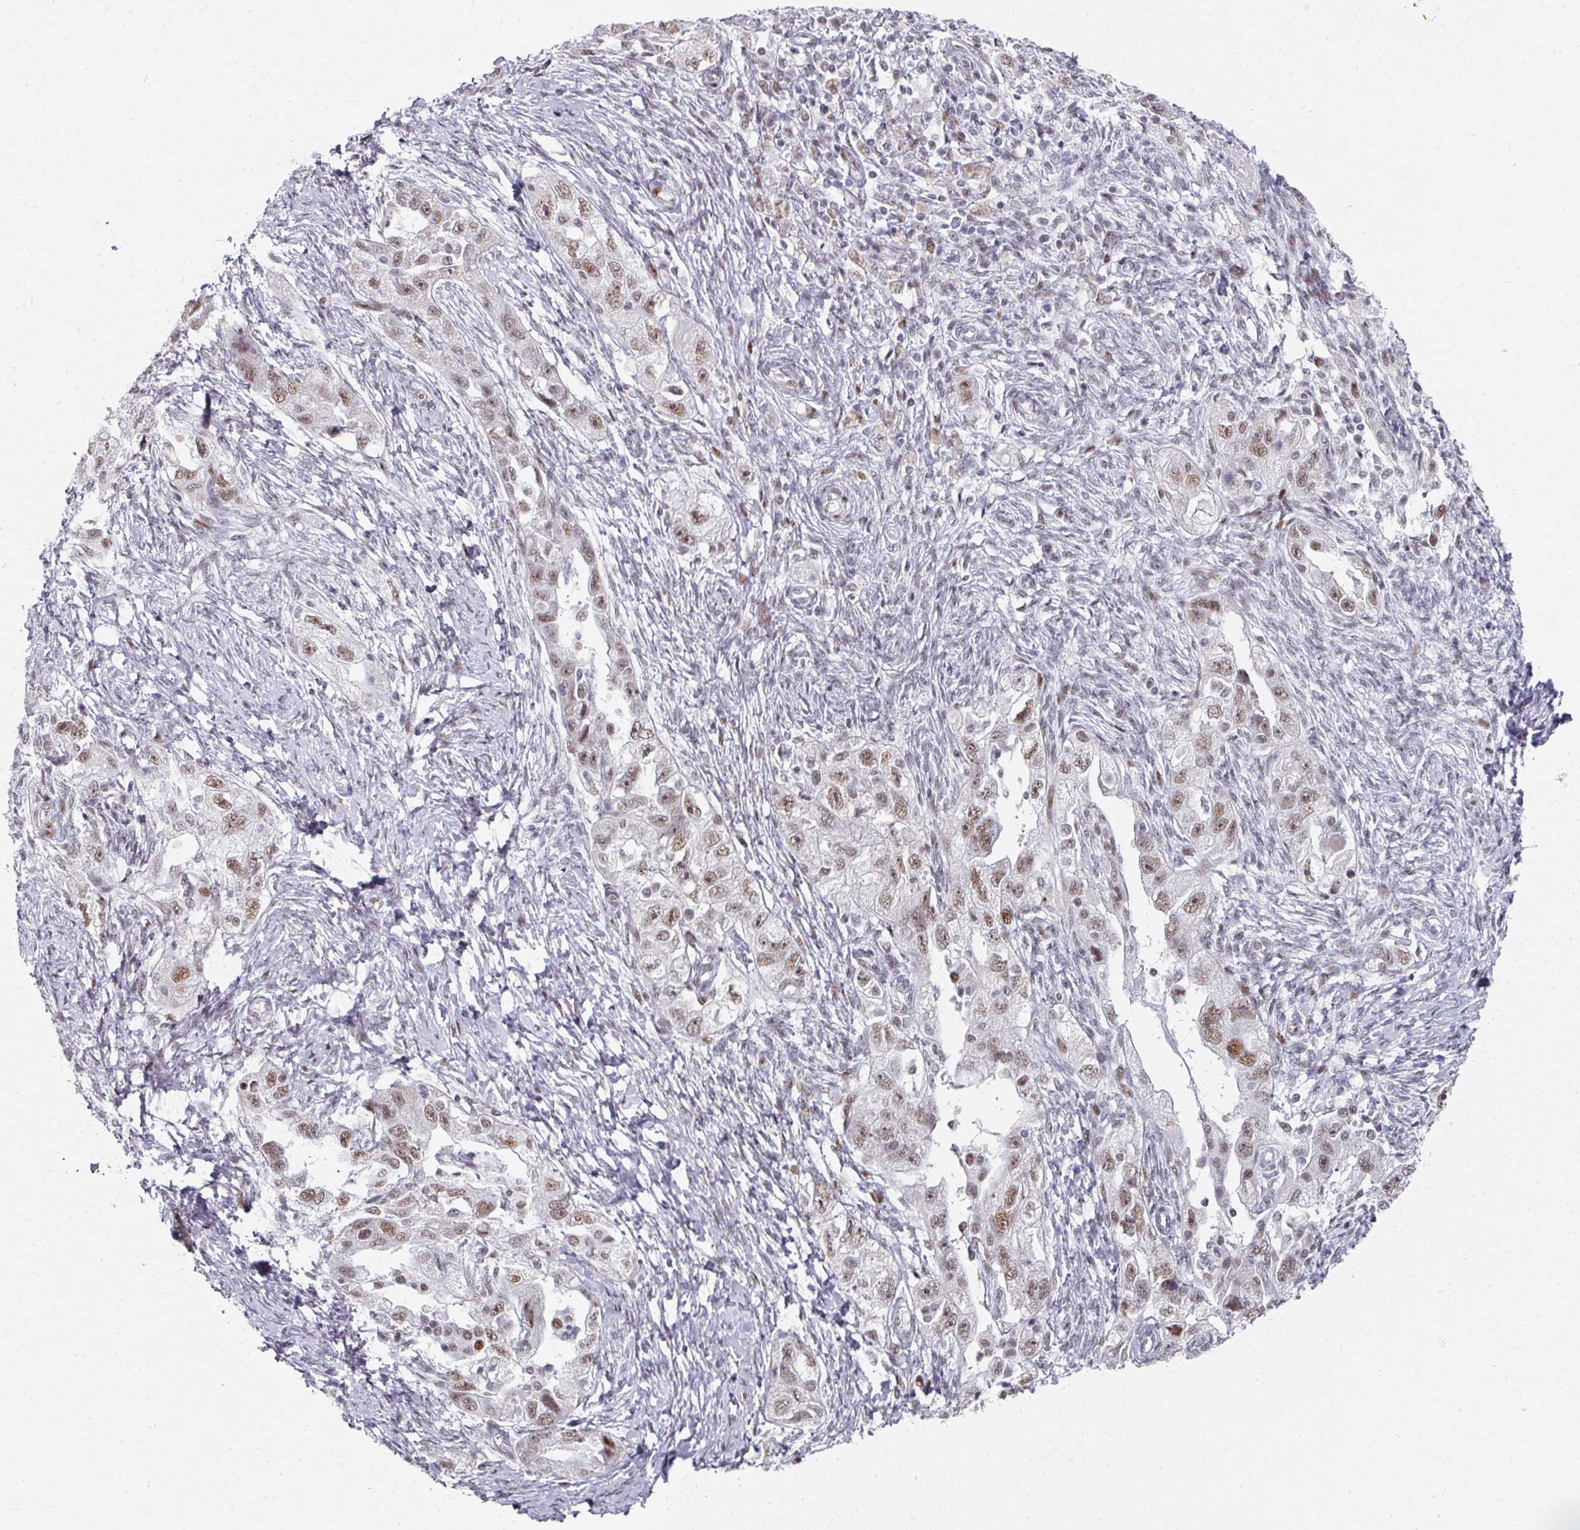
{"staining": {"intensity": "moderate", "quantity": ">75%", "location": "nuclear"}, "tissue": "ovarian cancer", "cell_type": "Tumor cells", "image_type": "cancer", "snomed": [{"axis": "morphology", "description": "Carcinoma, NOS"}, {"axis": "morphology", "description": "Cystadenocarcinoma, serous, NOS"}, {"axis": "topography", "description": "Ovary"}], "caption": "Tumor cells demonstrate medium levels of moderate nuclear staining in approximately >75% of cells in human carcinoma (ovarian).", "gene": "SF3B5", "patient": {"sex": "female", "age": 69}}